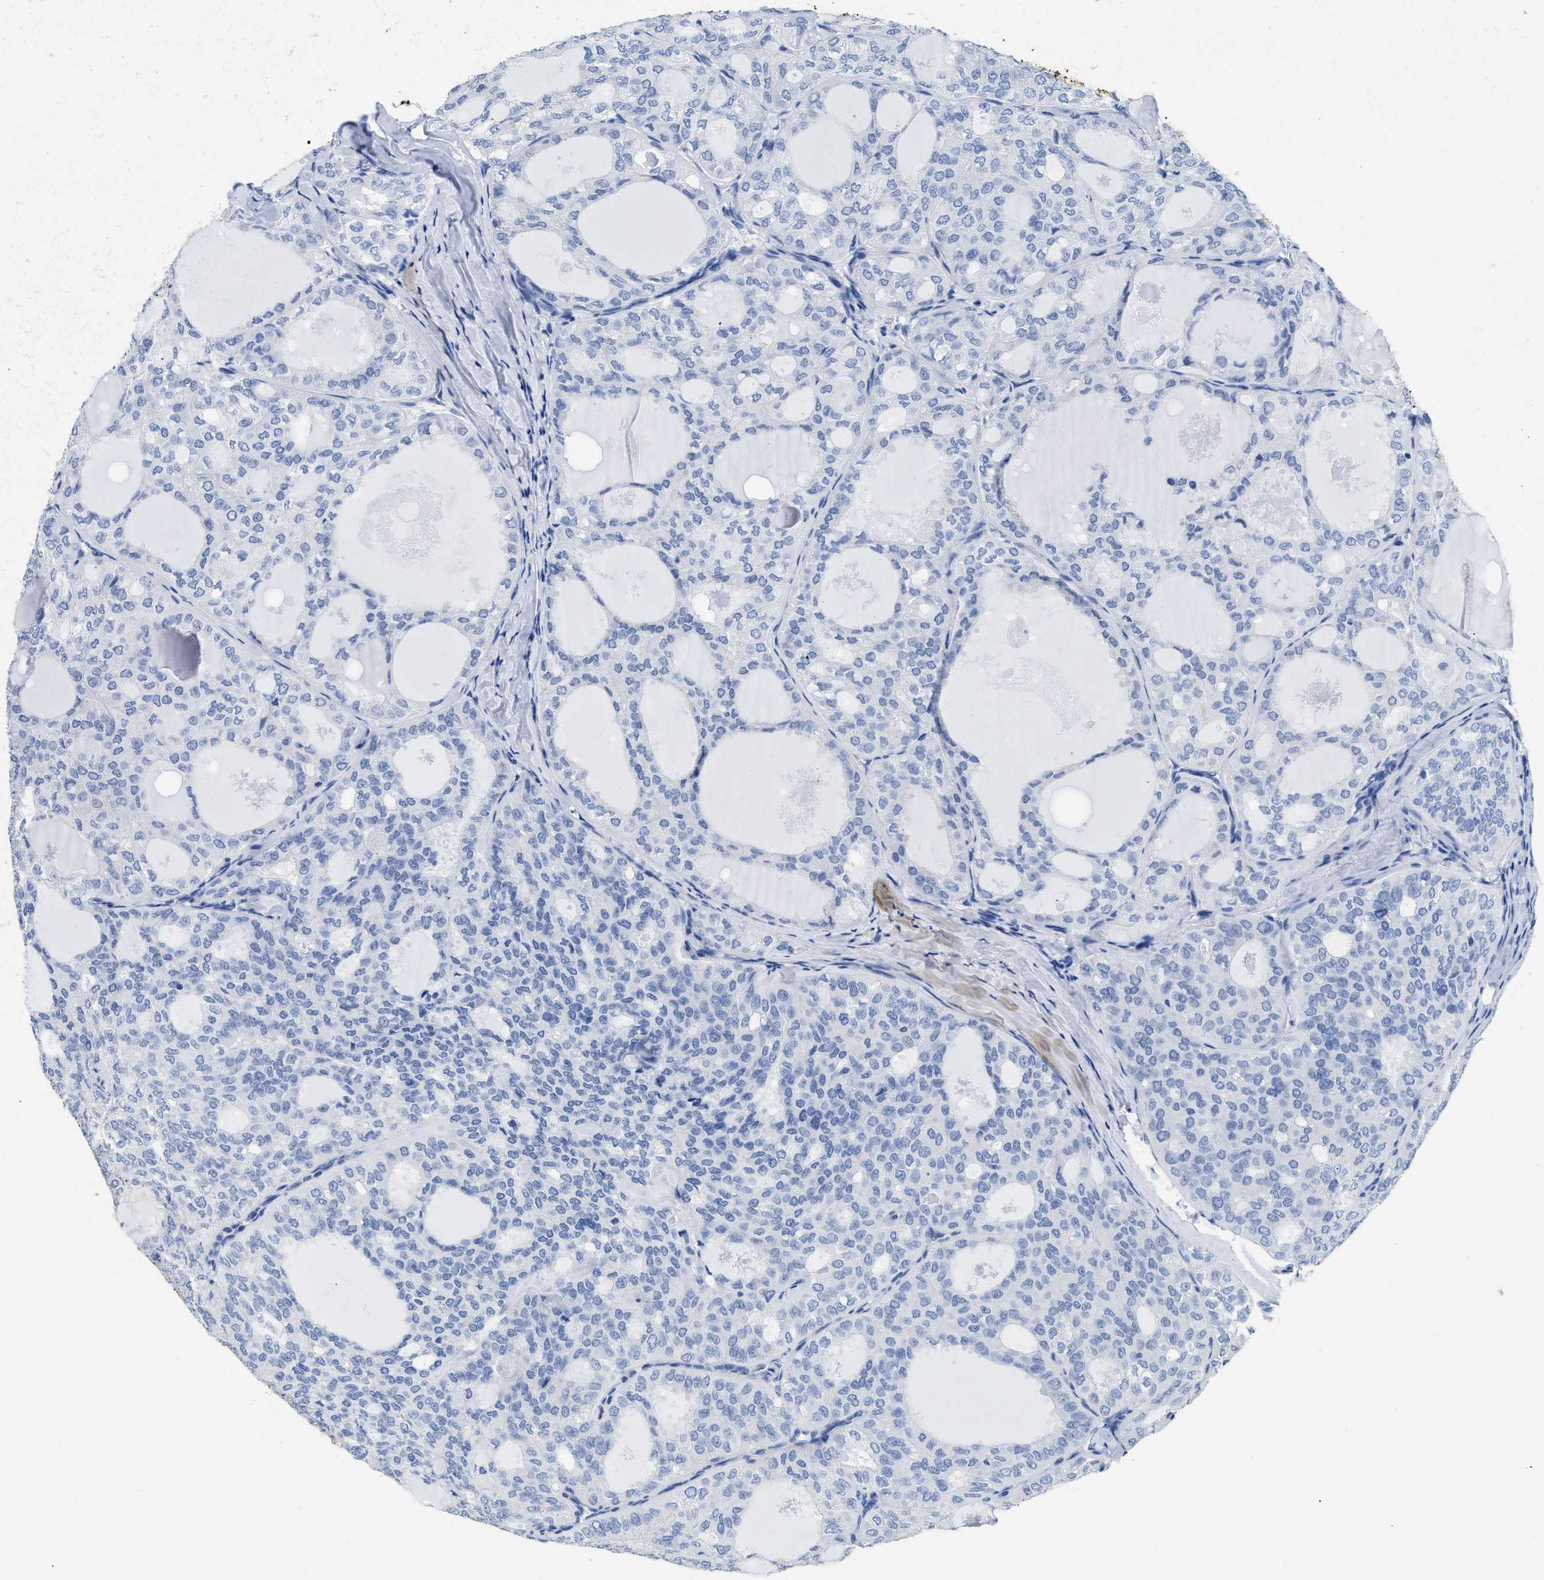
{"staining": {"intensity": "negative", "quantity": "none", "location": "none"}, "tissue": "thyroid cancer", "cell_type": "Tumor cells", "image_type": "cancer", "snomed": [{"axis": "morphology", "description": "Follicular adenoma carcinoma, NOS"}, {"axis": "topography", "description": "Thyroid gland"}], "caption": "A high-resolution photomicrograph shows immunohistochemistry (IHC) staining of thyroid cancer, which reveals no significant expression in tumor cells.", "gene": "DLC1", "patient": {"sex": "male", "age": 75}}